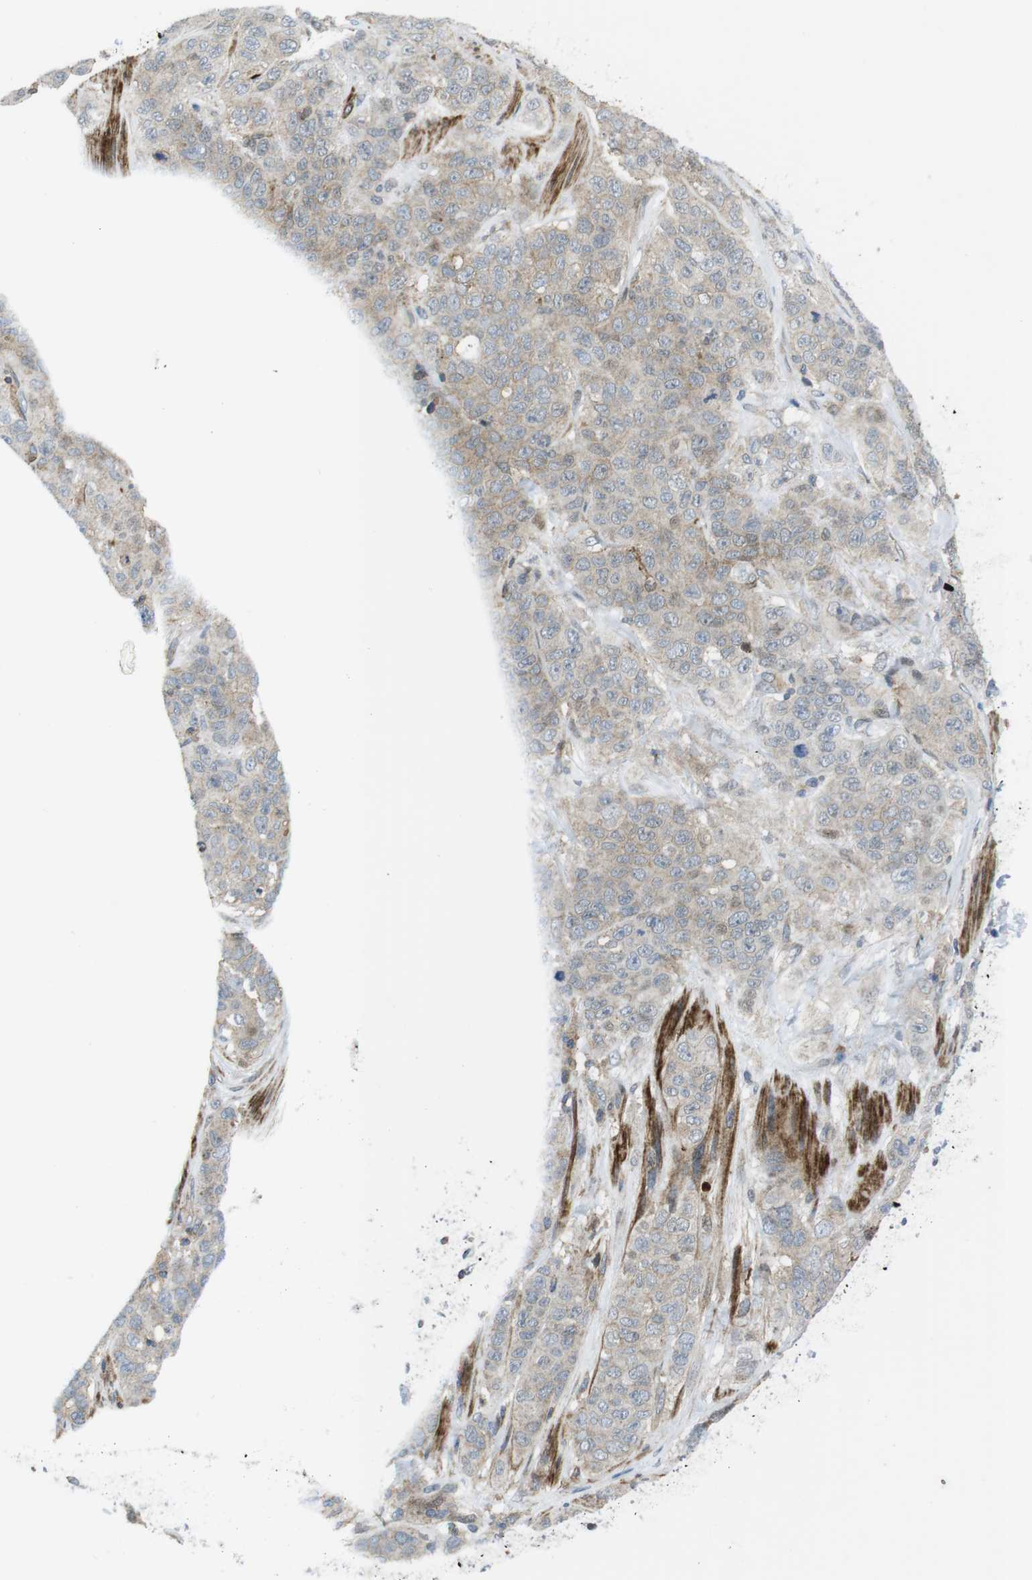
{"staining": {"intensity": "negative", "quantity": "none", "location": "none"}, "tissue": "stomach cancer", "cell_type": "Tumor cells", "image_type": "cancer", "snomed": [{"axis": "morphology", "description": "Adenocarcinoma, NOS"}, {"axis": "topography", "description": "Stomach"}], "caption": "This is an IHC image of stomach cancer (adenocarcinoma). There is no positivity in tumor cells.", "gene": "CUL7", "patient": {"sex": "male", "age": 48}}